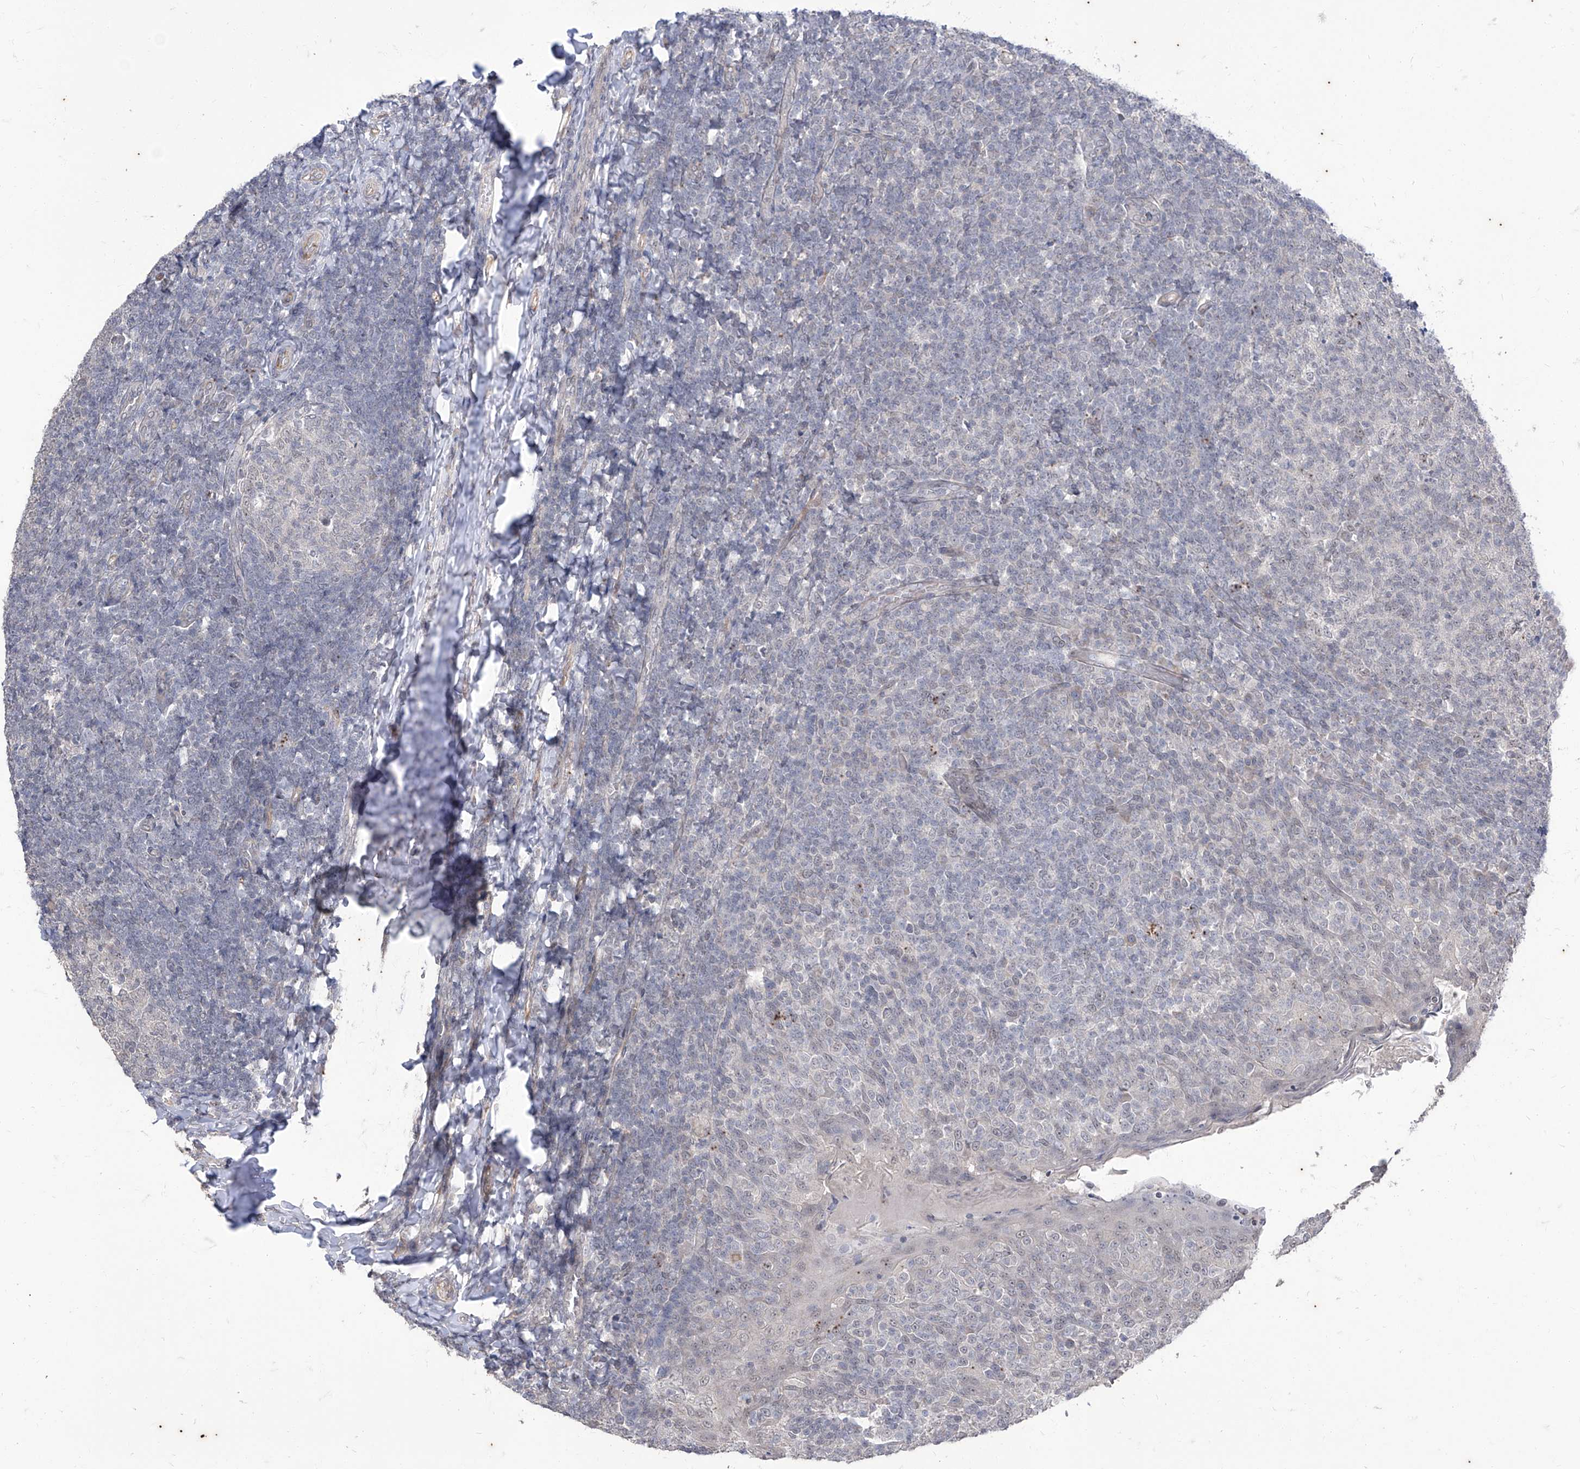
{"staining": {"intensity": "negative", "quantity": "none", "location": "none"}, "tissue": "tonsil", "cell_type": "Germinal center cells", "image_type": "normal", "snomed": [{"axis": "morphology", "description": "Normal tissue, NOS"}, {"axis": "topography", "description": "Tonsil"}], "caption": "Germinal center cells are negative for protein expression in normal human tonsil.", "gene": "PHF20L1", "patient": {"sex": "female", "age": 19}}